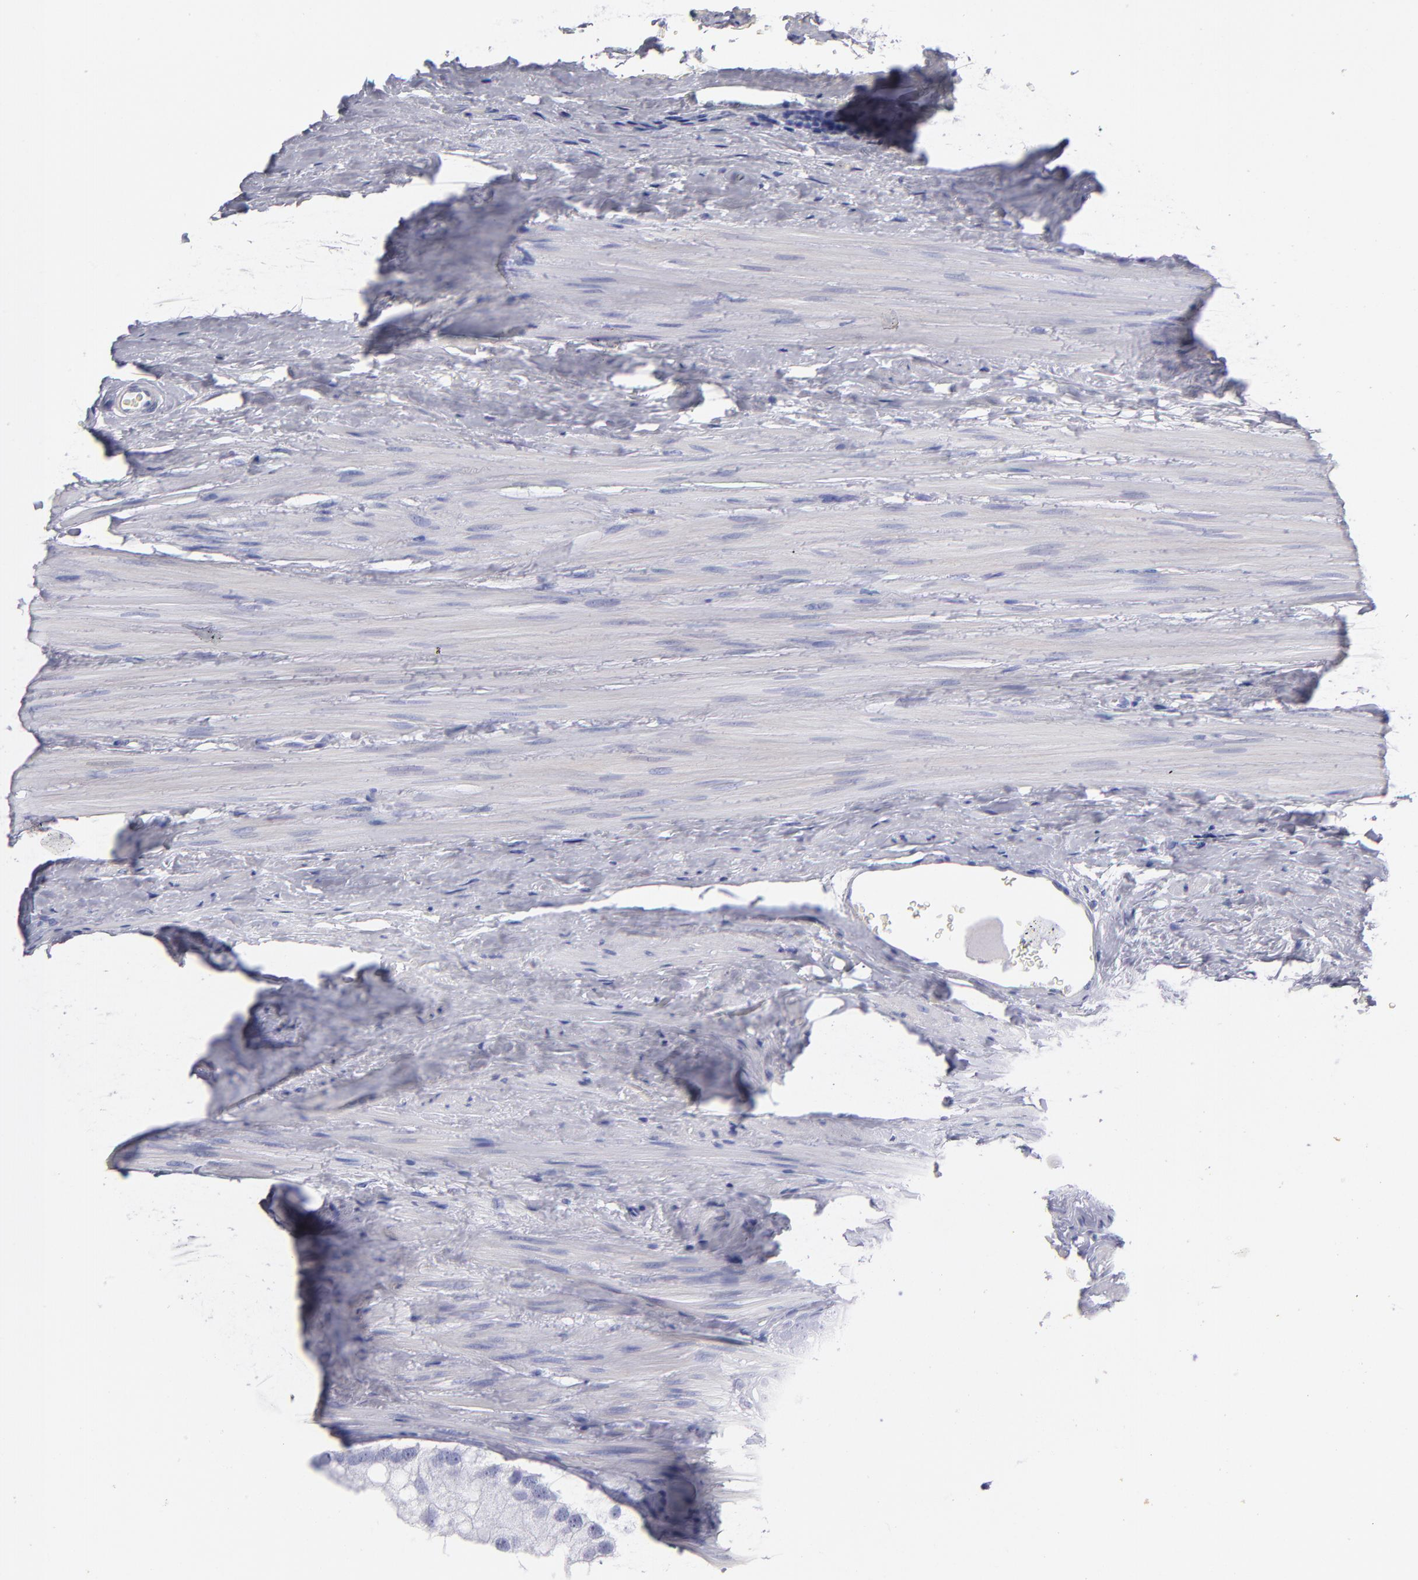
{"staining": {"intensity": "negative", "quantity": "none", "location": "none"}, "tissue": "prostate cancer", "cell_type": "Tumor cells", "image_type": "cancer", "snomed": [{"axis": "morphology", "description": "Adenocarcinoma, Low grade"}, {"axis": "topography", "description": "Prostate"}], "caption": "This is an immunohistochemistry histopathology image of prostate low-grade adenocarcinoma. There is no positivity in tumor cells.", "gene": "MB", "patient": {"sex": "male", "age": 69}}